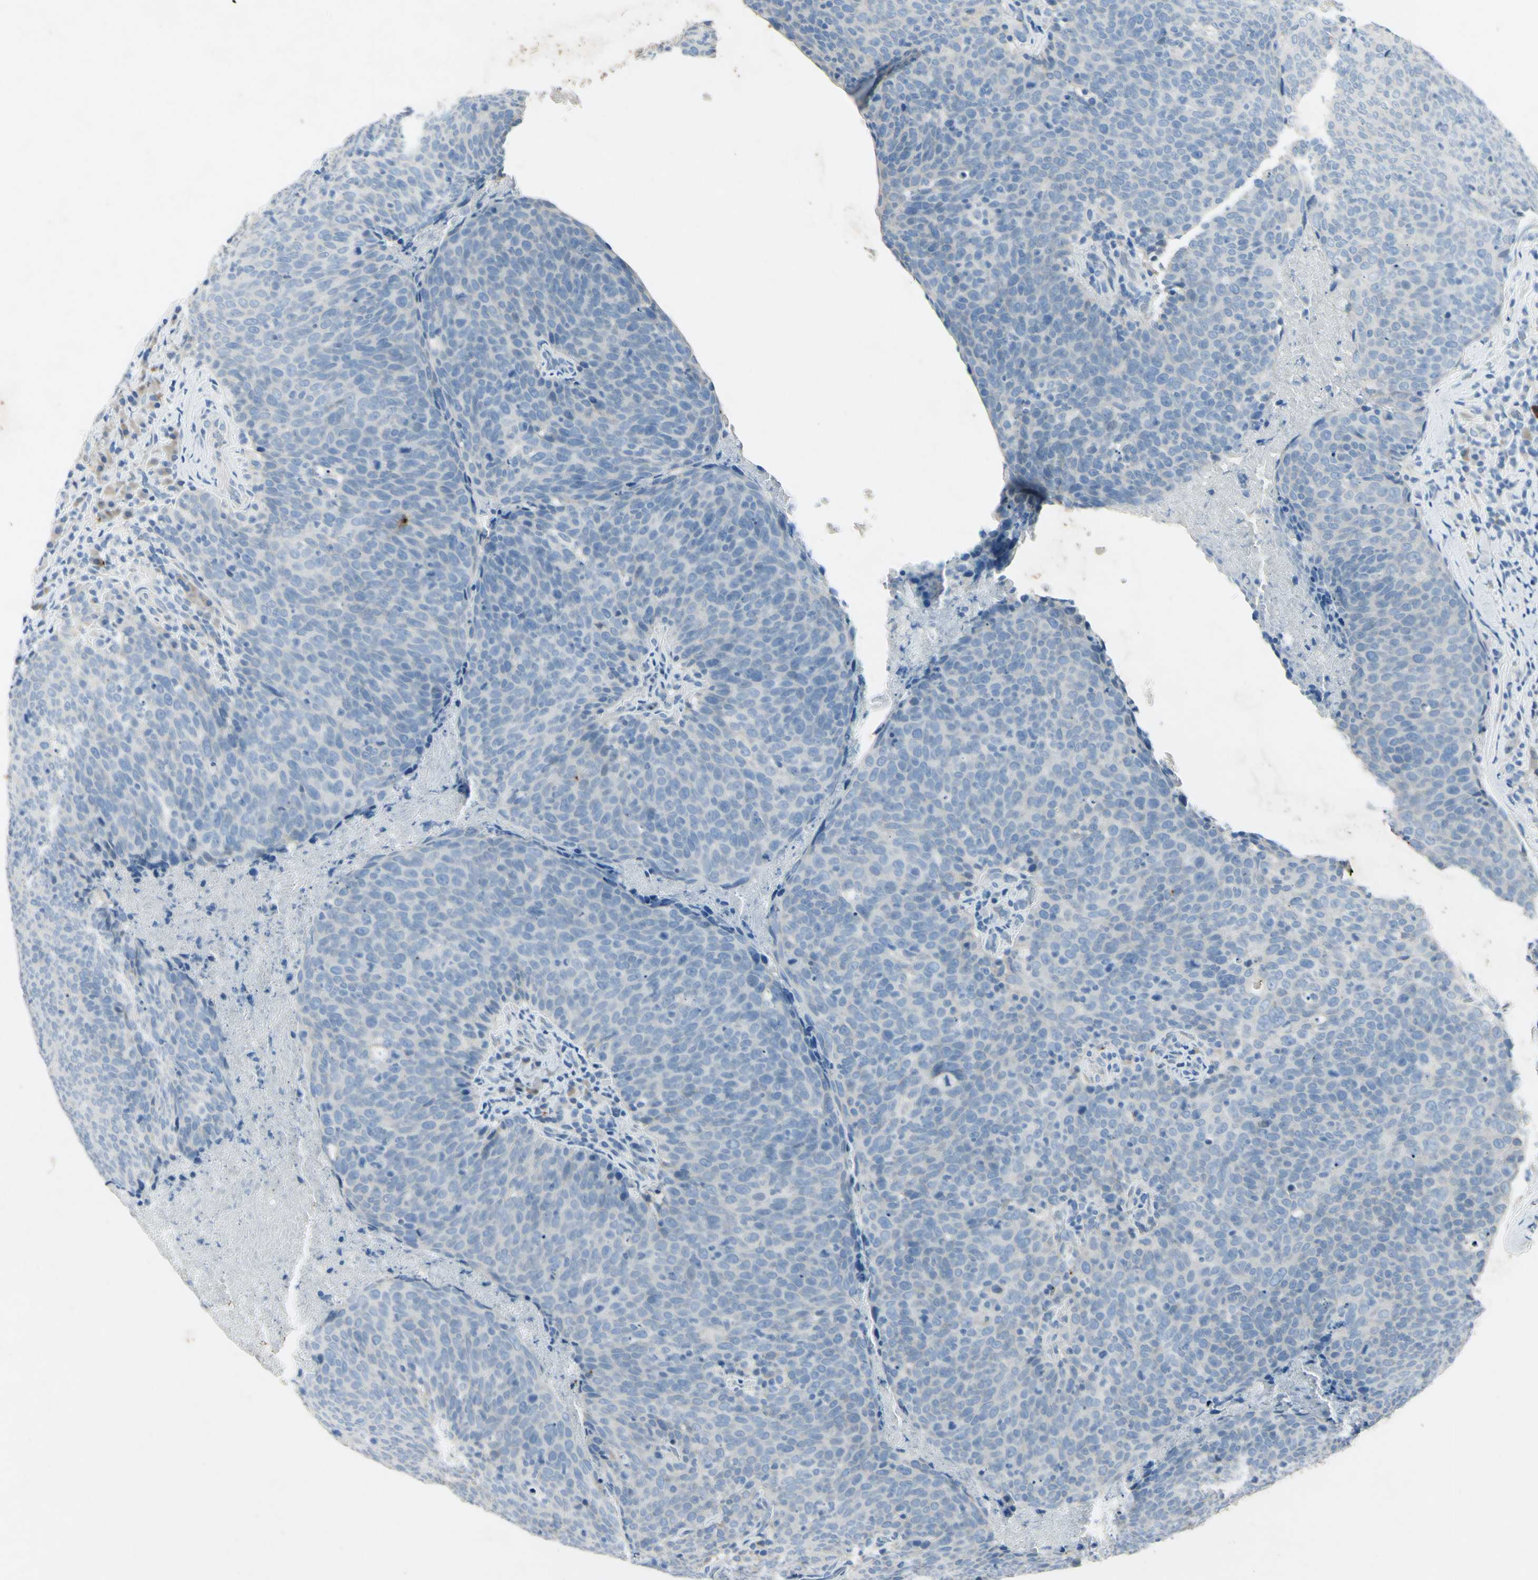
{"staining": {"intensity": "negative", "quantity": "none", "location": "none"}, "tissue": "head and neck cancer", "cell_type": "Tumor cells", "image_type": "cancer", "snomed": [{"axis": "morphology", "description": "Squamous cell carcinoma, NOS"}, {"axis": "morphology", "description": "Squamous cell carcinoma, metastatic, NOS"}, {"axis": "topography", "description": "Lymph node"}, {"axis": "topography", "description": "Head-Neck"}], "caption": "This is a histopathology image of immunohistochemistry (IHC) staining of head and neck cancer, which shows no staining in tumor cells. Brightfield microscopy of IHC stained with DAB (brown) and hematoxylin (blue), captured at high magnification.", "gene": "SNAP91", "patient": {"sex": "male", "age": 62}}